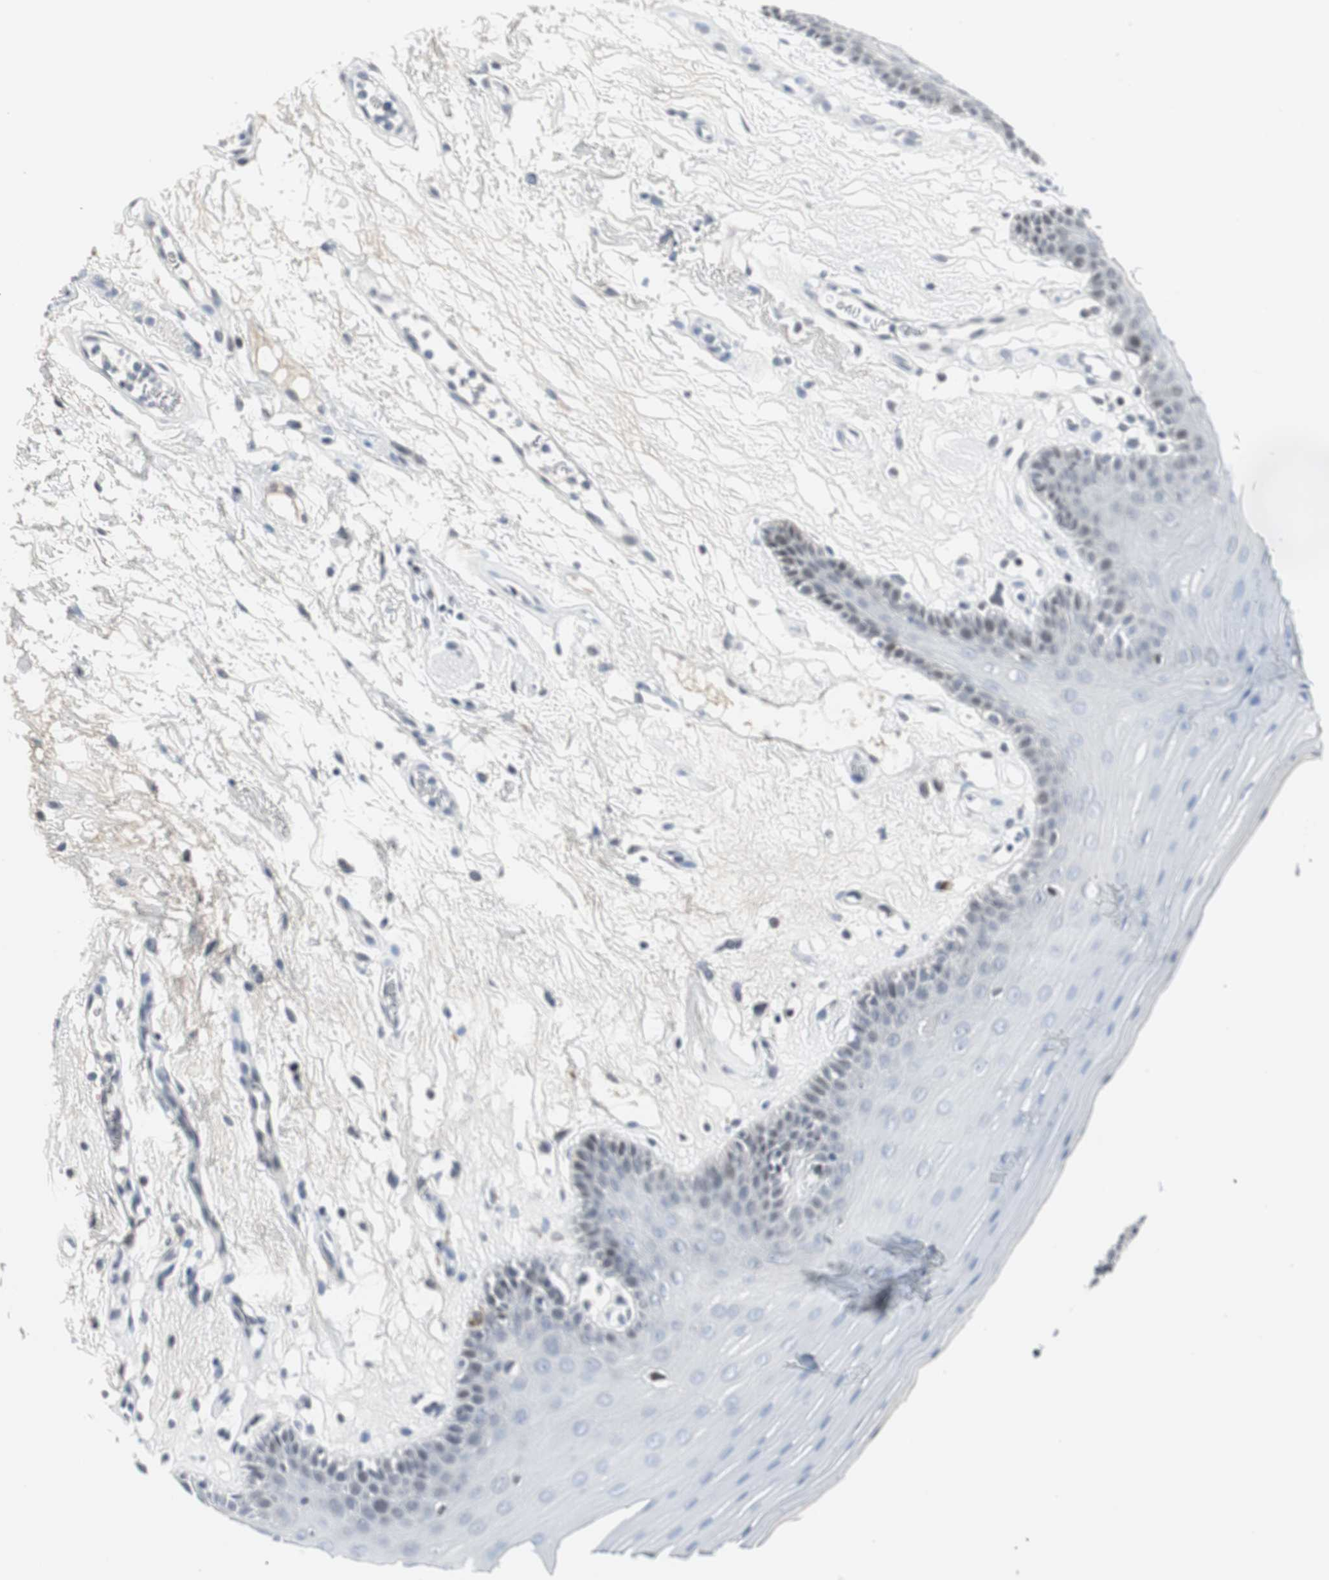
{"staining": {"intensity": "negative", "quantity": "none", "location": "none"}, "tissue": "oral mucosa", "cell_type": "Squamous epithelial cells", "image_type": "normal", "snomed": [{"axis": "morphology", "description": "Normal tissue, NOS"}, {"axis": "morphology", "description": "Squamous cell carcinoma, NOS"}, {"axis": "topography", "description": "Skeletal muscle"}, {"axis": "topography", "description": "Oral tissue"}, {"axis": "topography", "description": "Head-Neck"}], "caption": "DAB (3,3'-diaminobenzidine) immunohistochemical staining of normal human oral mucosa exhibits no significant expression in squamous epithelial cells. Brightfield microscopy of IHC stained with DAB (3,3'-diaminobenzidine) (brown) and hematoxylin (blue), captured at high magnification.", "gene": "ELK1", "patient": {"sex": "male", "age": 71}}